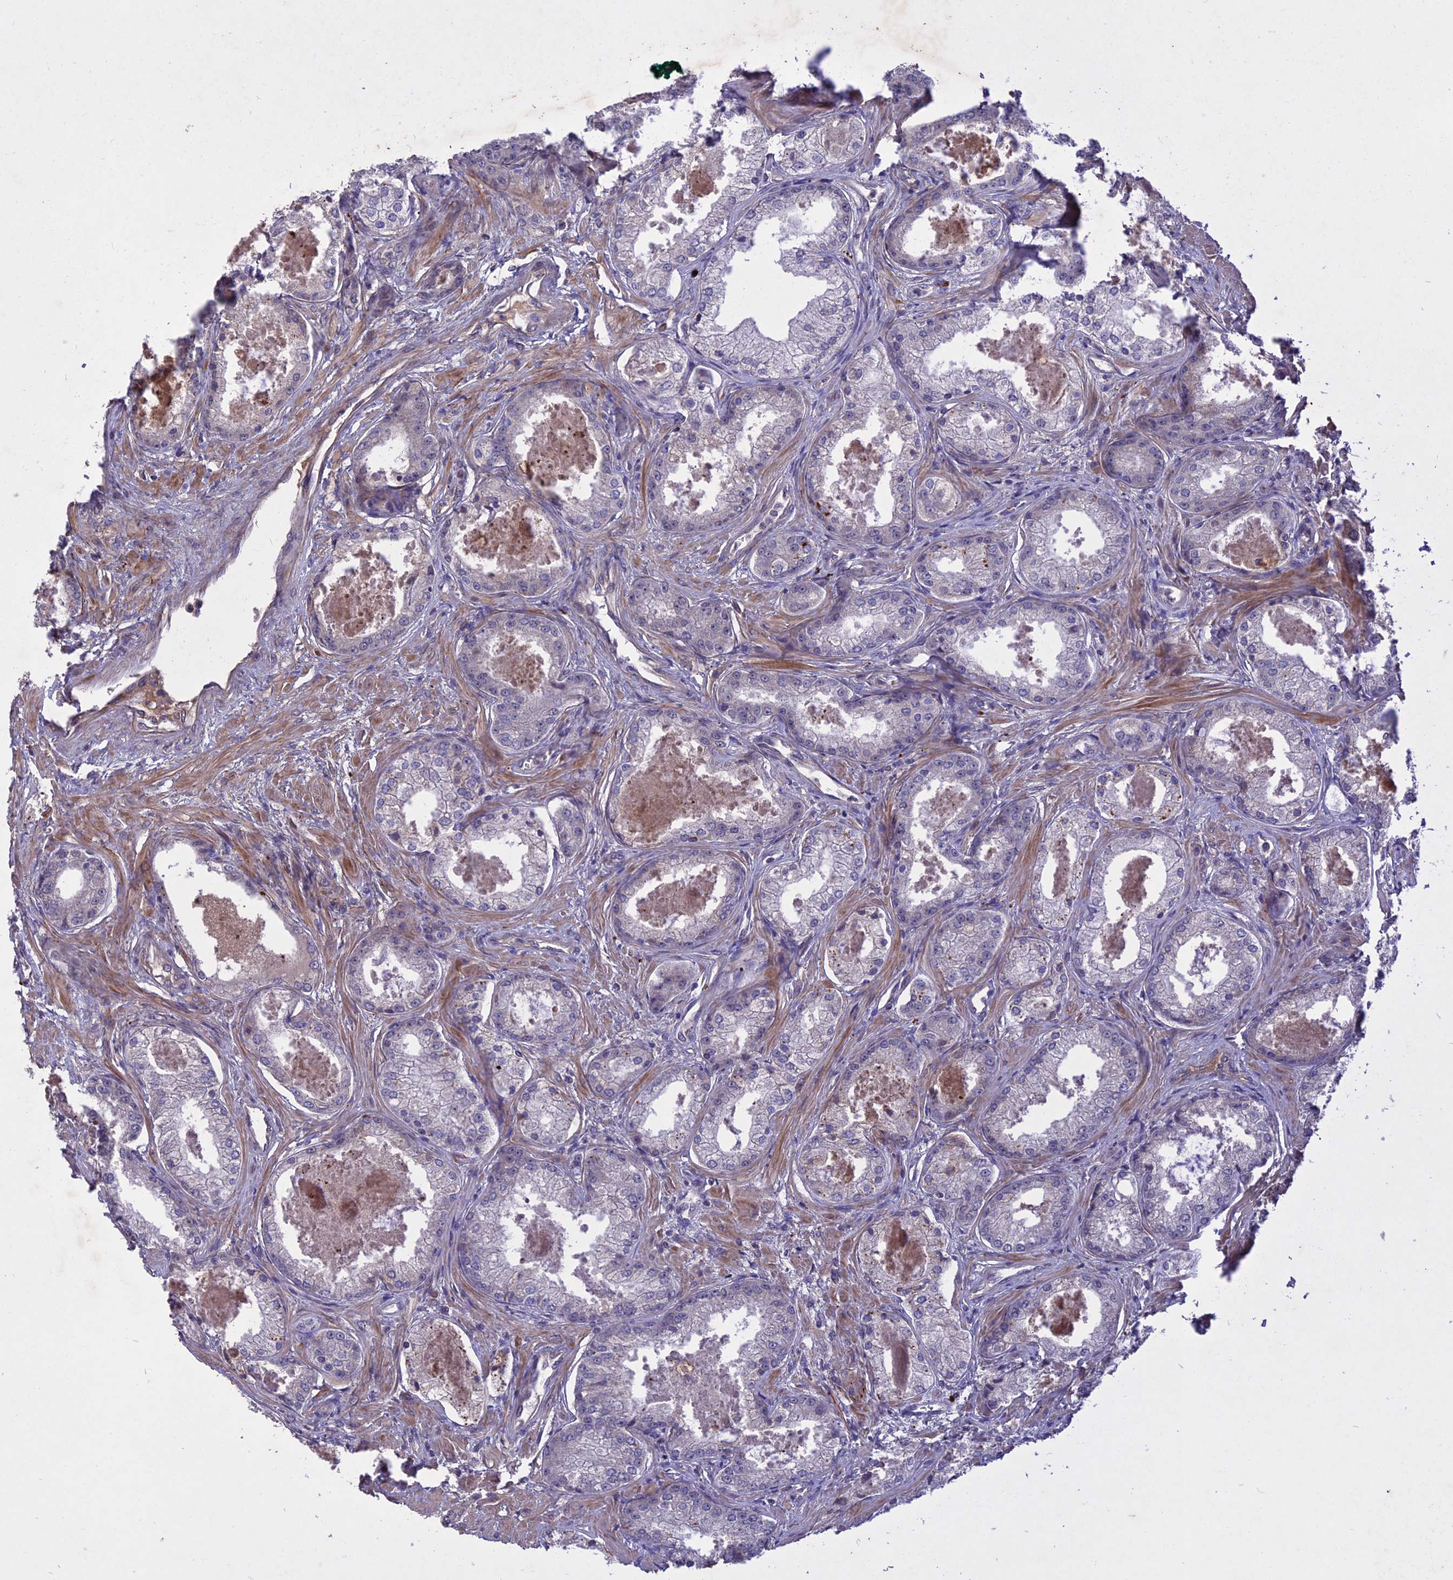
{"staining": {"intensity": "negative", "quantity": "none", "location": "none"}, "tissue": "prostate cancer", "cell_type": "Tumor cells", "image_type": "cancer", "snomed": [{"axis": "morphology", "description": "Adenocarcinoma, Low grade"}, {"axis": "topography", "description": "Prostate"}], "caption": "This is an immunohistochemistry micrograph of human prostate cancer. There is no expression in tumor cells.", "gene": "ADO", "patient": {"sex": "male", "age": 68}}